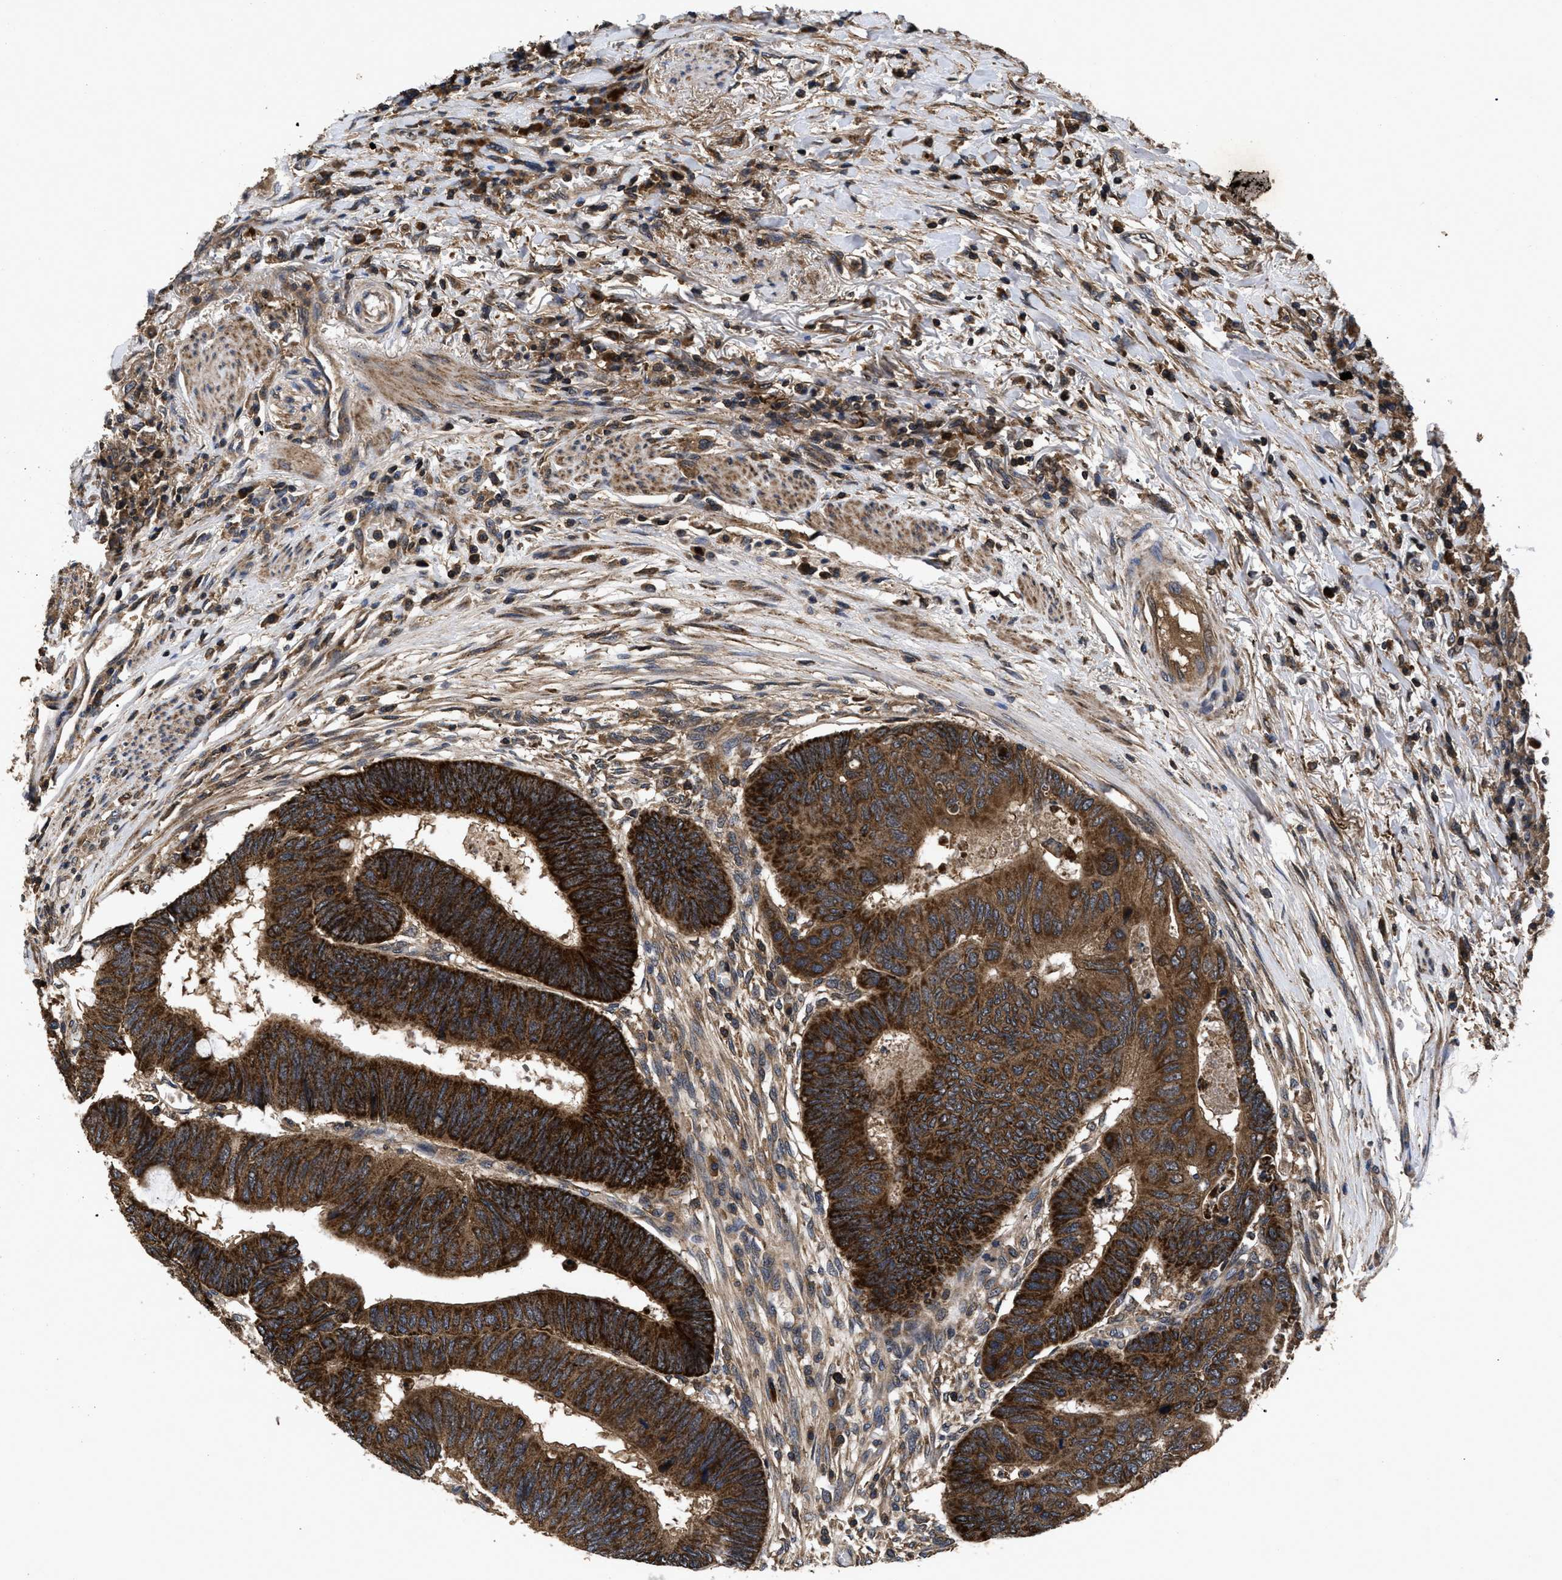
{"staining": {"intensity": "strong", "quantity": ">75%", "location": "cytoplasmic/membranous"}, "tissue": "colorectal cancer", "cell_type": "Tumor cells", "image_type": "cancer", "snomed": [{"axis": "morphology", "description": "Normal tissue, NOS"}, {"axis": "morphology", "description": "Adenocarcinoma, NOS"}, {"axis": "topography", "description": "Rectum"}, {"axis": "topography", "description": "Peripheral nerve tissue"}], "caption": "Immunohistochemistry (IHC) staining of colorectal adenocarcinoma, which exhibits high levels of strong cytoplasmic/membranous staining in approximately >75% of tumor cells indicating strong cytoplasmic/membranous protein positivity. The staining was performed using DAB (3,3'-diaminobenzidine) (brown) for protein detection and nuclei were counterstained in hematoxylin (blue).", "gene": "LRRC3", "patient": {"sex": "male", "age": 92}}